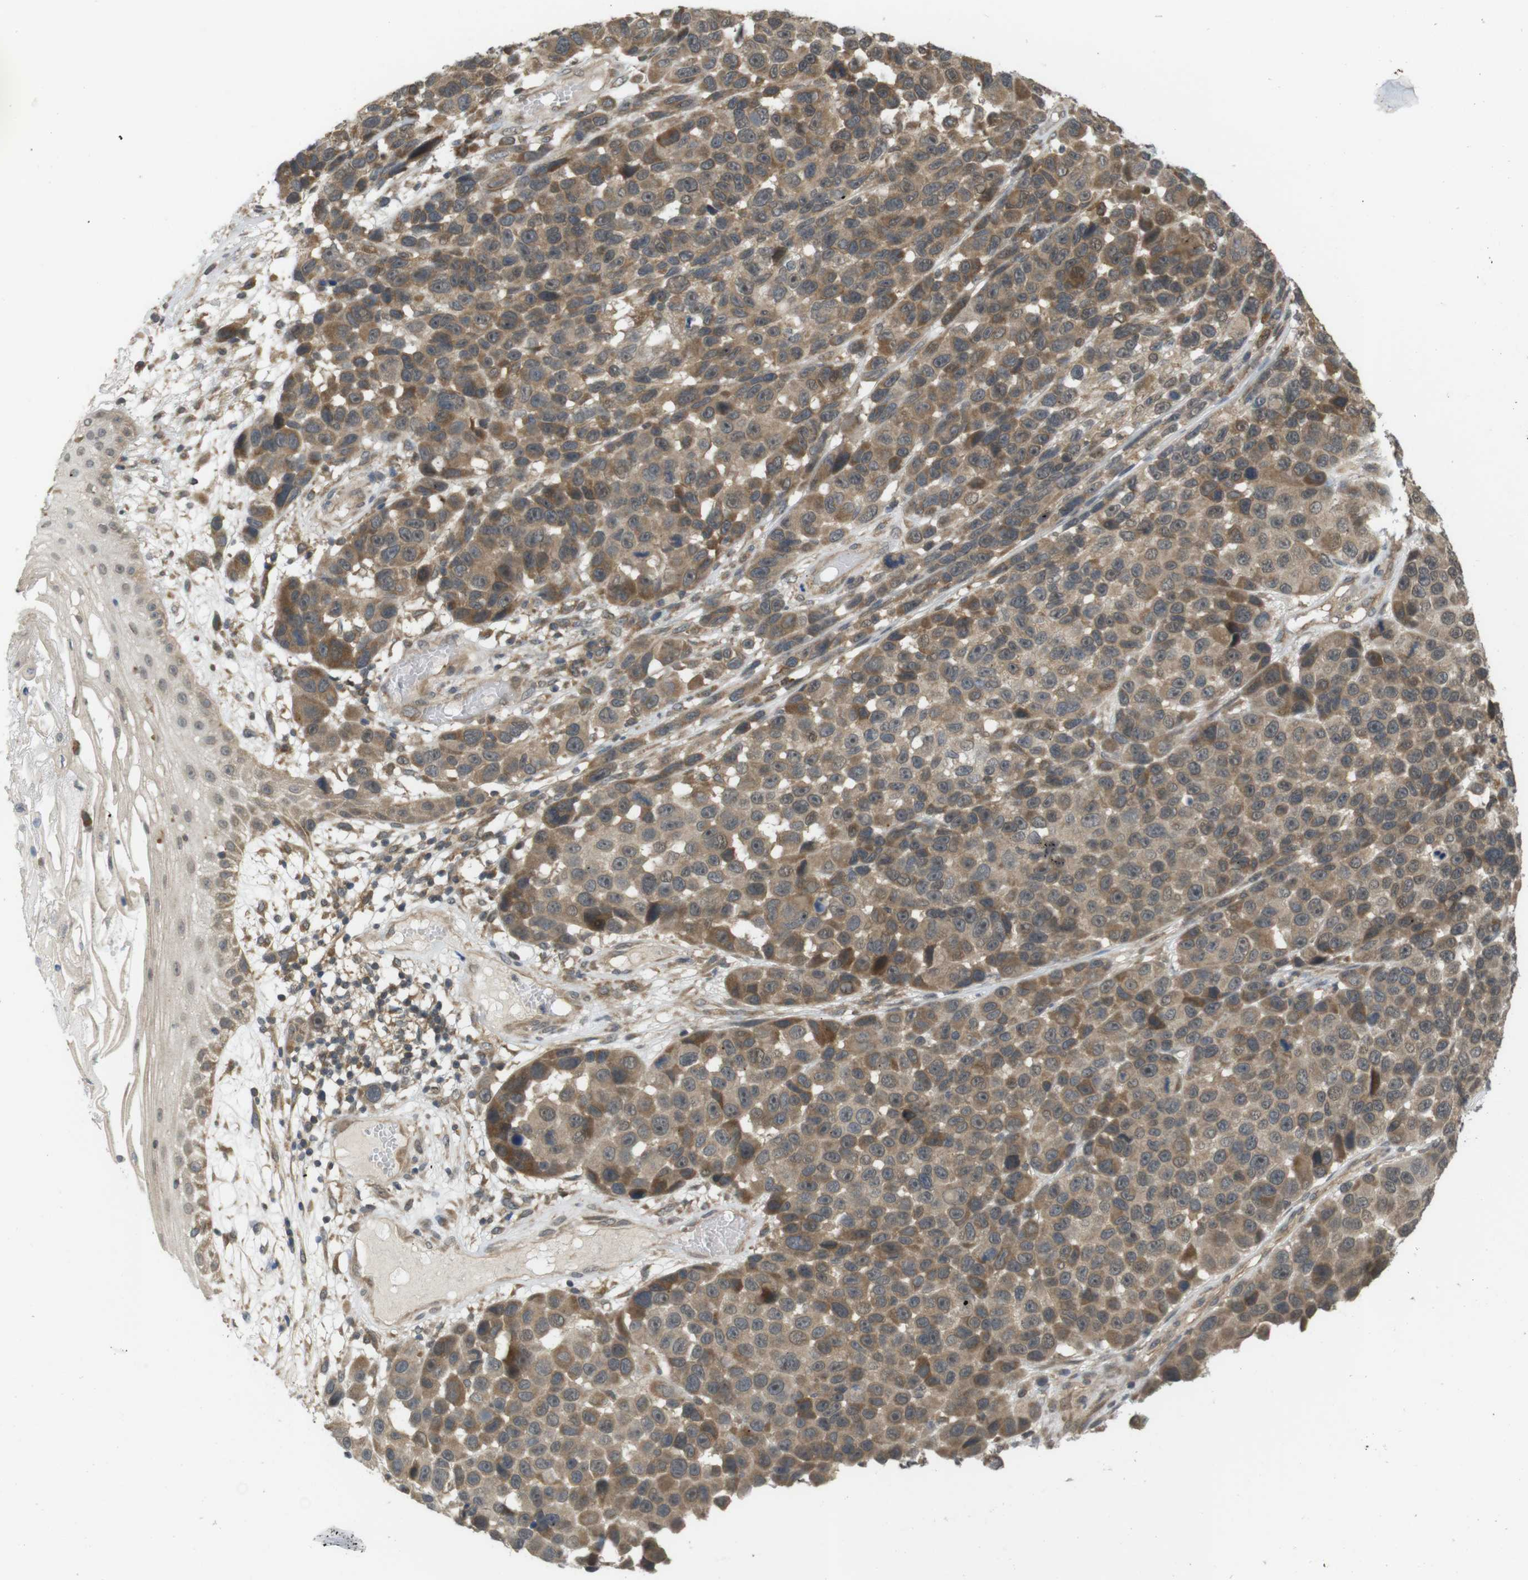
{"staining": {"intensity": "moderate", "quantity": ">75%", "location": "cytoplasmic/membranous"}, "tissue": "melanoma", "cell_type": "Tumor cells", "image_type": "cancer", "snomed": [{"axis": "morphology", "description": "Malignant melanoma, NOS"}, {"axis": "topography", "description": "Skin"}], "caption": "A medium amount of moderate cytoplasmic/membranous positivity is identified in approximately >75% of tumor cells in malignant melanoma tissue.", "gene": "RNF130", "patient": {"sex": "male", "age": 53}}